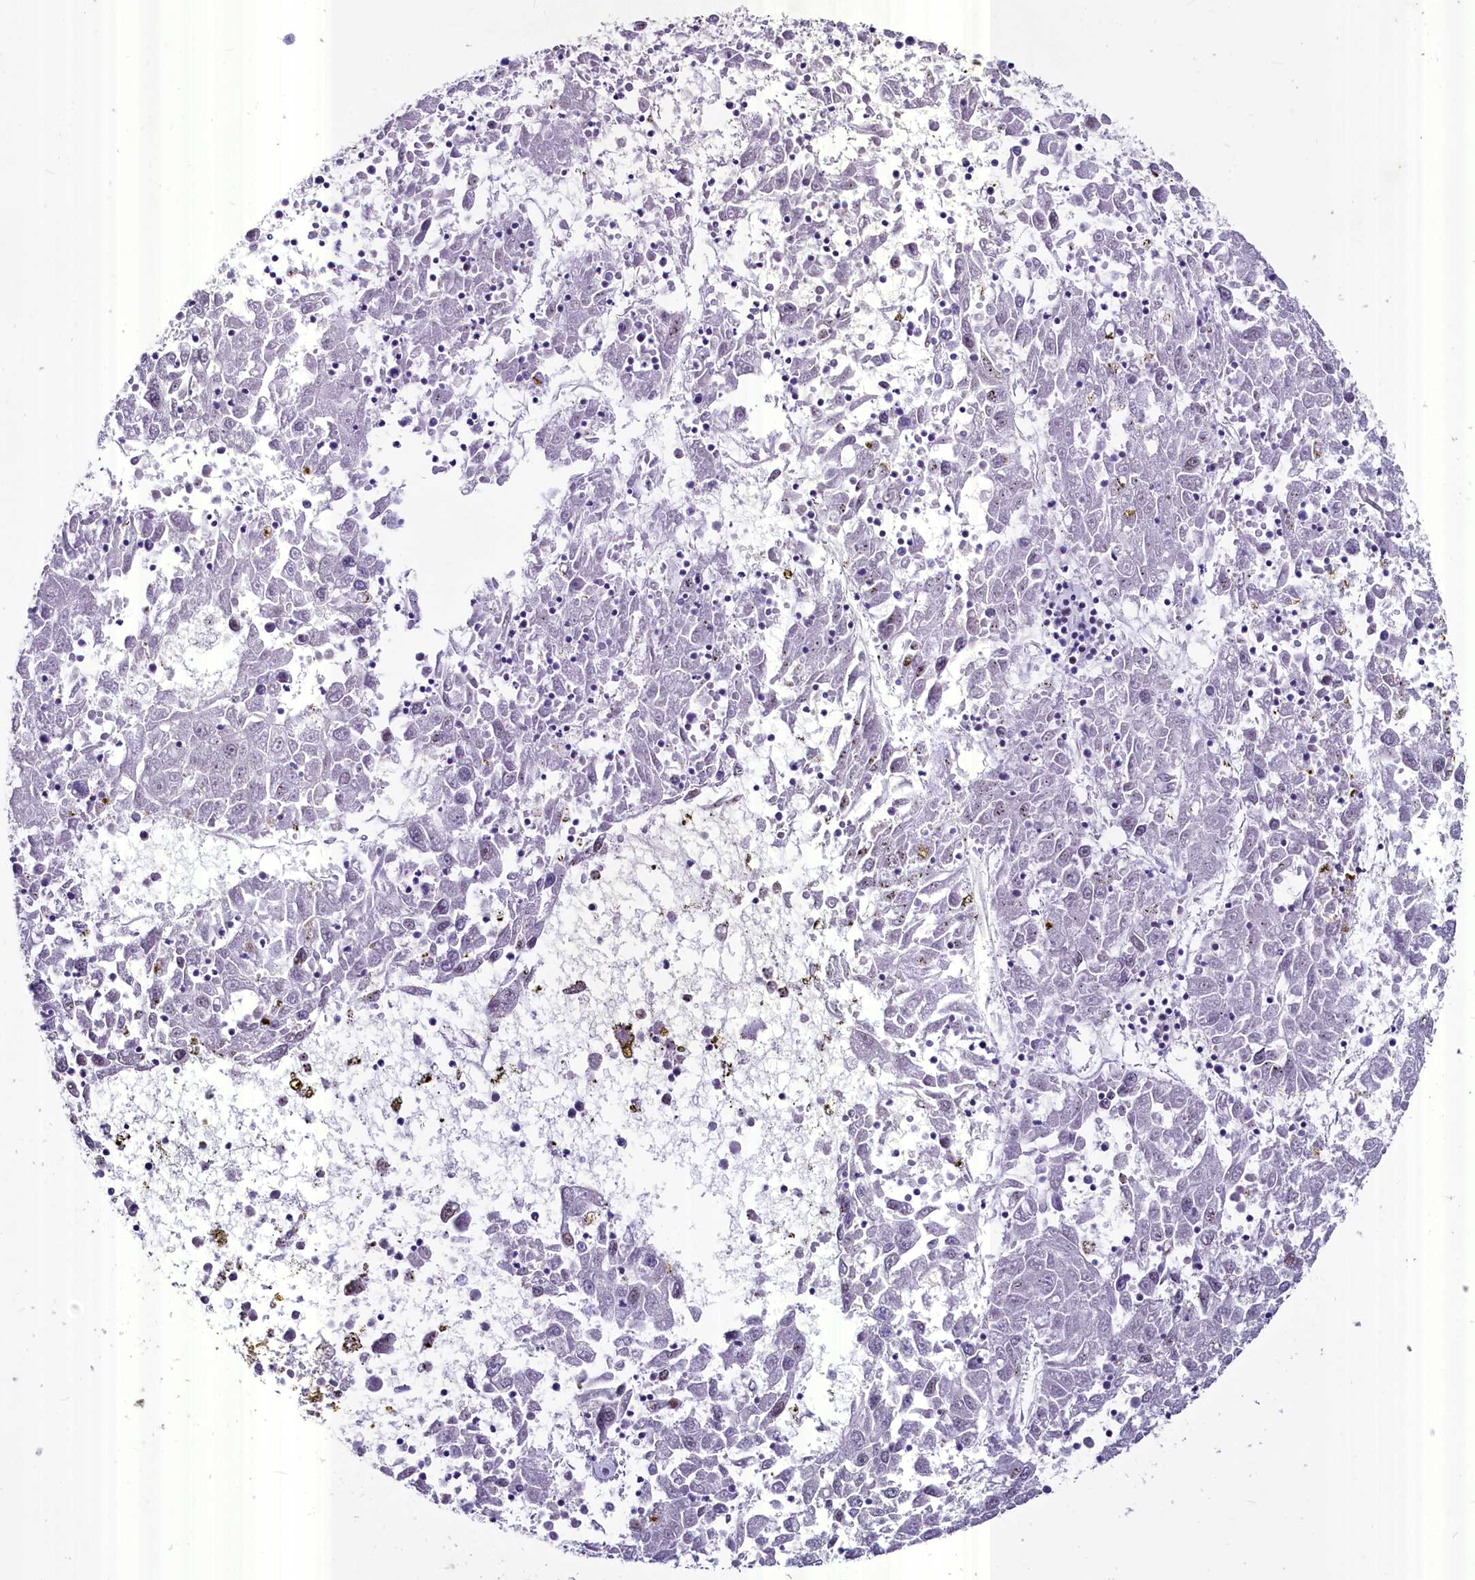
{"staining": {"intensity": "moderate", "quantity": "25%-75%", "location": "nuclear"}, "tissue": "liver cancer", "cell_type": "Tumor cells", "image_type": "cancer", "snomed": [{"axis": "morphology", "description": "Carcinoma, Hepatocellular, NOS"}, {"axis": "topography", "description": "Liver"}], "caption": "Tumor cells display medium levels of moderate nuclear staining in about 25%-75% of cells in human liver cancer (hepatocellular carcinoma). (brown staining indicates protein expression, while blue staining denotes nuclei).", "gene": "PARPBP", "patient": {"sex": "male", "age": 49}}